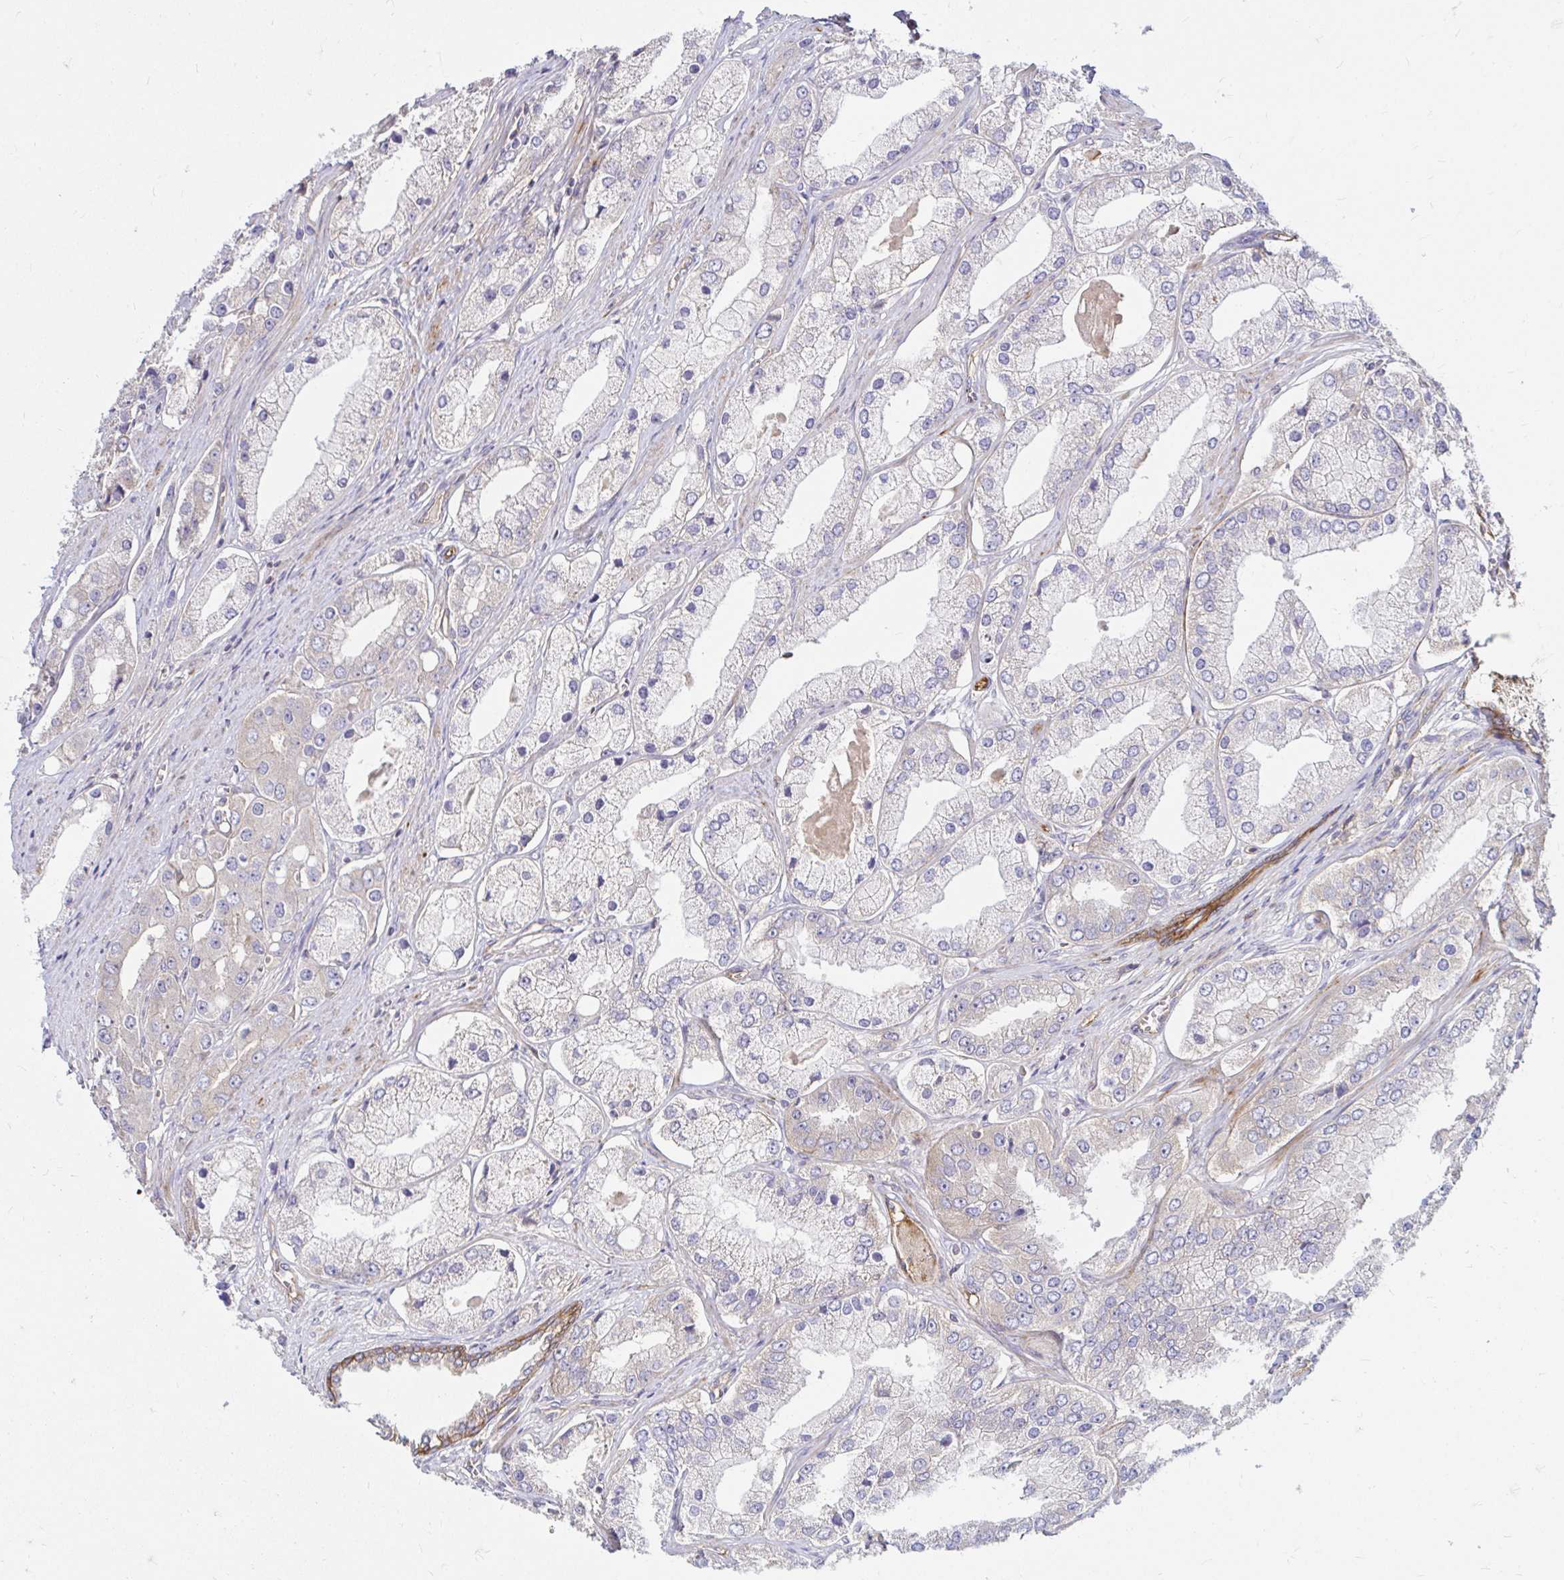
{"staining": {"intensity": "negative", "quantity": "none", "location": "none"}, "tissue": "prostate cancer", "cell_type": "Tumor cells", "image_type": "cancer", "snomed": [{"axis": "morphology", "description": "Adenocarcinoma, Low grade"}, {"axis": "topography", "description": "Prostate"}], "caption": "A histopathology image of prostate cancer (low-grade adenocarcinoma) stained for a protein shows no brown staining in tumor cells.", "gene": "ITGA2", "patient": {"sex": "male", "age": 69}}